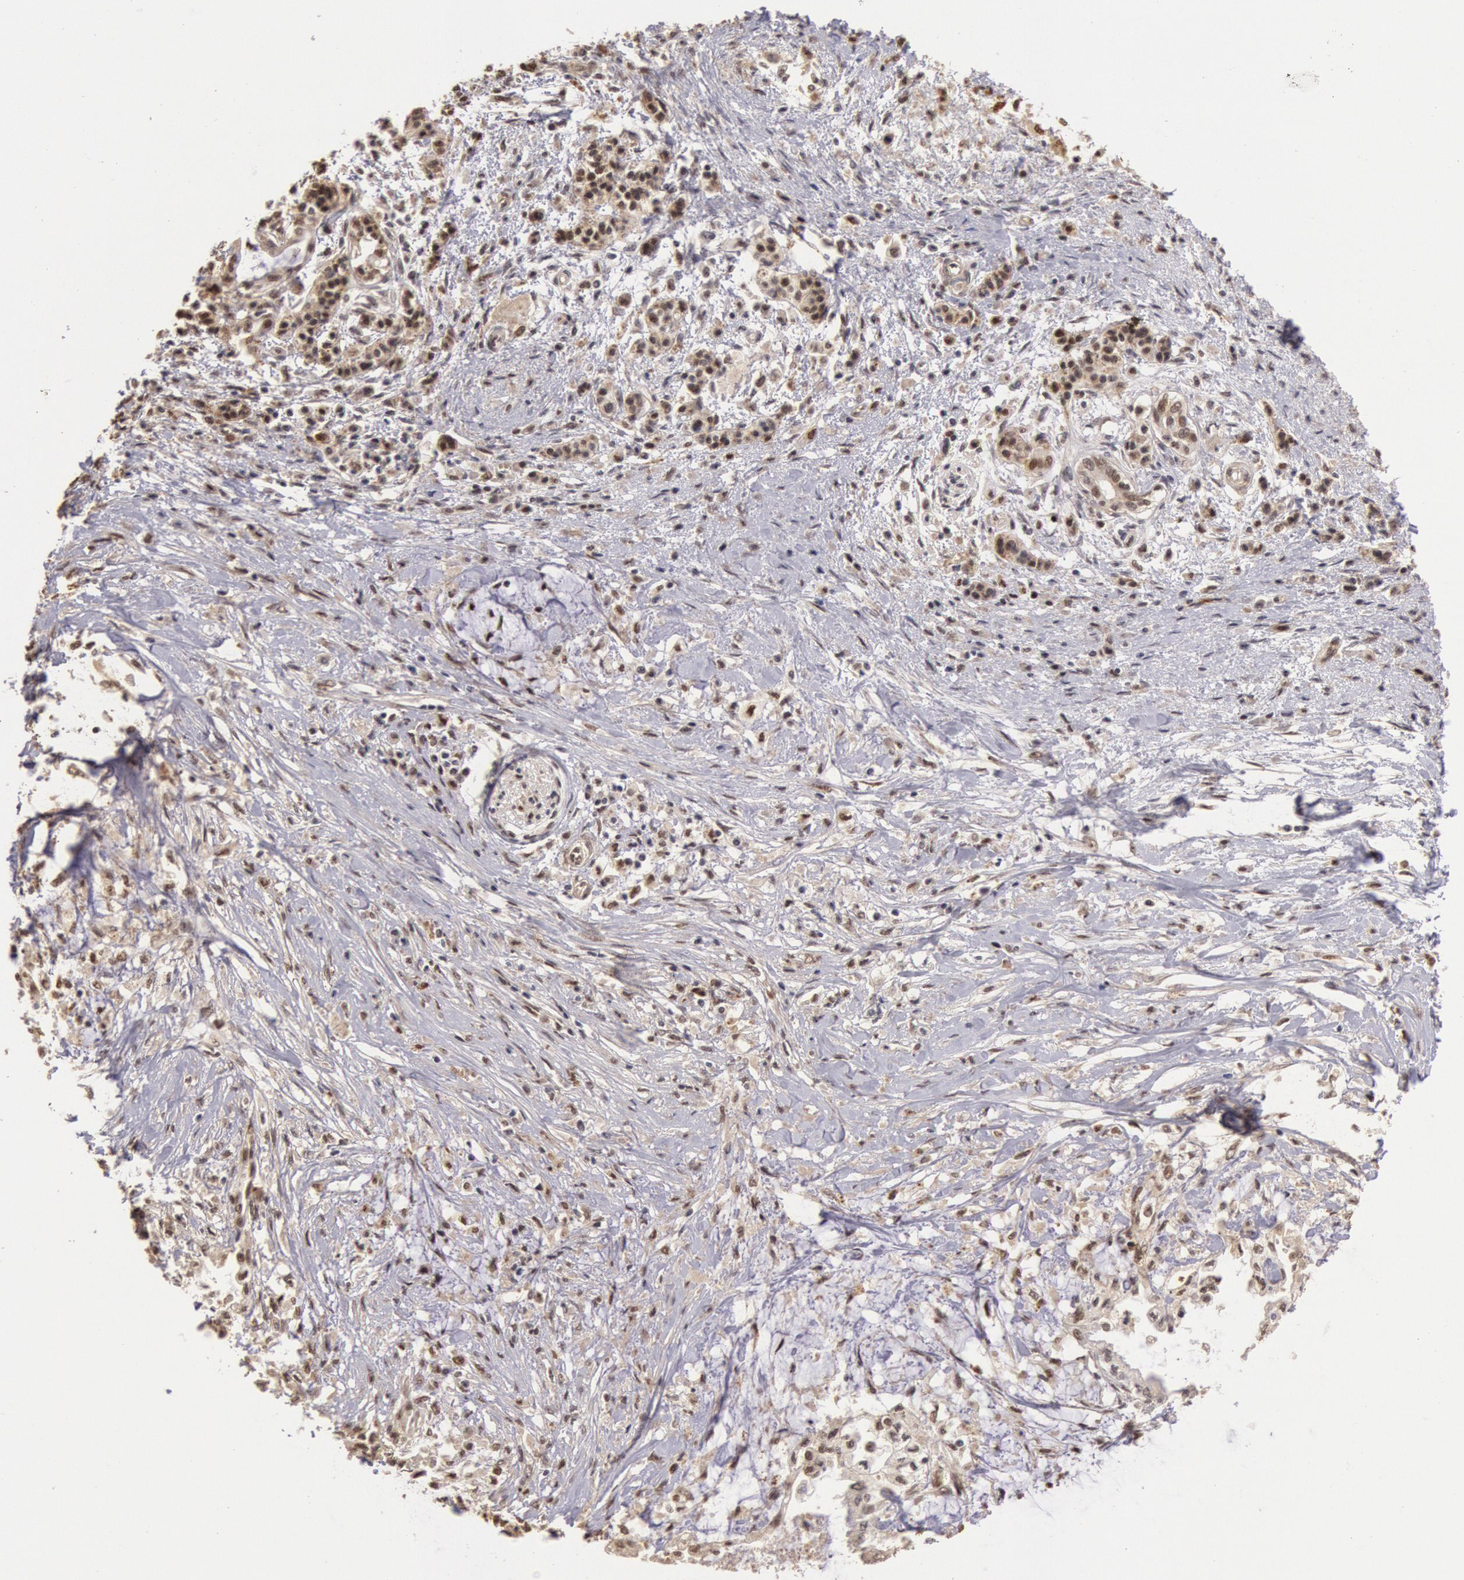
{"staining": {"intensity": "moderate", "quantity": "25%-75%", "location": "nuclear"}, "tissue": "pancreatic cancer", "cell_type": "Tumor cells", "image_type": "cancer", "snomed": [{"axis": "morphology", "description": "Adenocarcinoma, NOS"}, {"axis": "topography", "description": "Pancreas"}], "caption": "Tumor cells demonstrate medium levels of moderate nuclear positivity in about 25%-75% of cells in human adenocarcinoma (pancreatic). The staining is performed using DAB brown chromogen to label protein expression. The nuclei are counter-stained blue using hematoxylin.", "gene": "LIG4", "patient": {"sex": "female", "age": 64}}